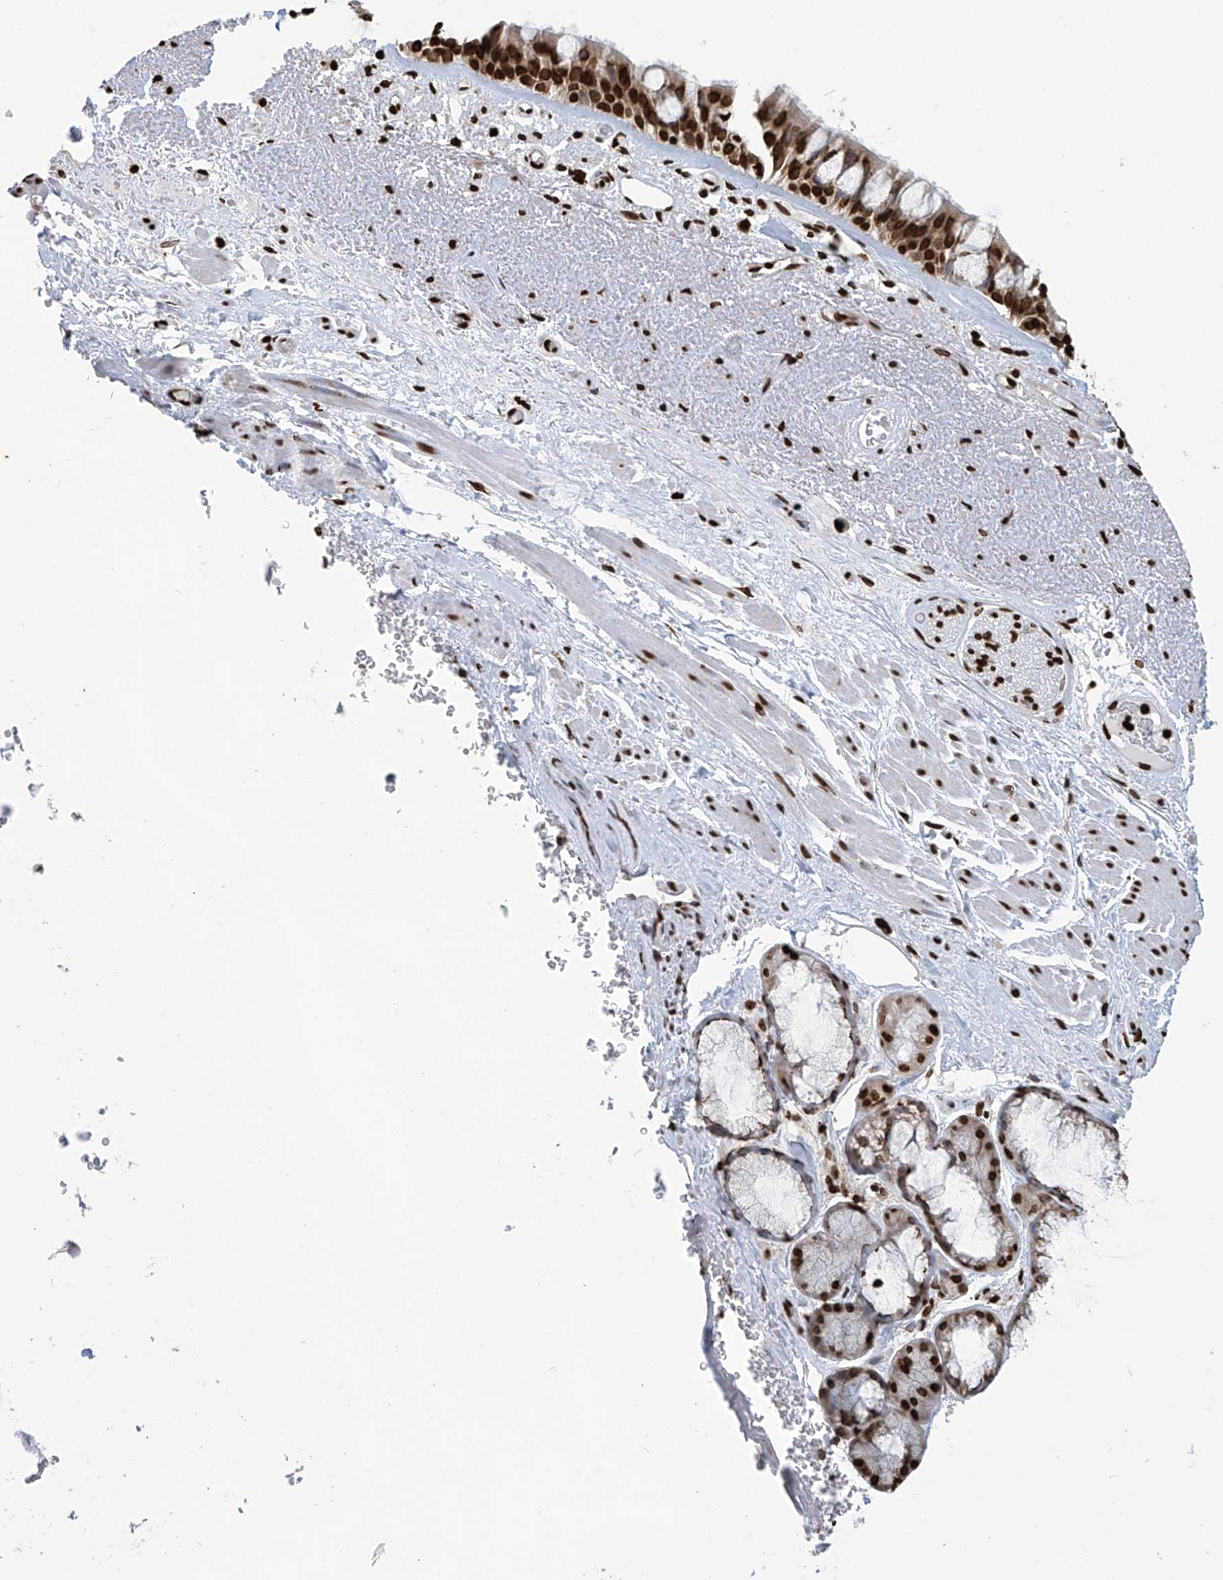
{"staining": {"intensity": "strong", "quantity": ">75%", "location": "nuclear"}, "tissue": "bronchus", "cell_type": "Respiratory epithelial cells", "image_type": "normal", "snomed": [{"axis": "morphology", "description": "Normal tissue, NOS"}, {"axis": "morphology", "description": "Squamous cell carcinoma, NOS"}, {"axis": "topography", "description": "Lymph node"}, {"axis": "topography", "description": "Bronchus"}, {"axis": "topography", "description": "Lung"}], "caption": "This is a micrograph of immunohistochemistry (IHC) staining of benign bronchus, which shows strong positivity in the nuclear of respiratory epithelial cells.", "gene": "DPPA2", "patient": {"sex": "male", "age": 66}}